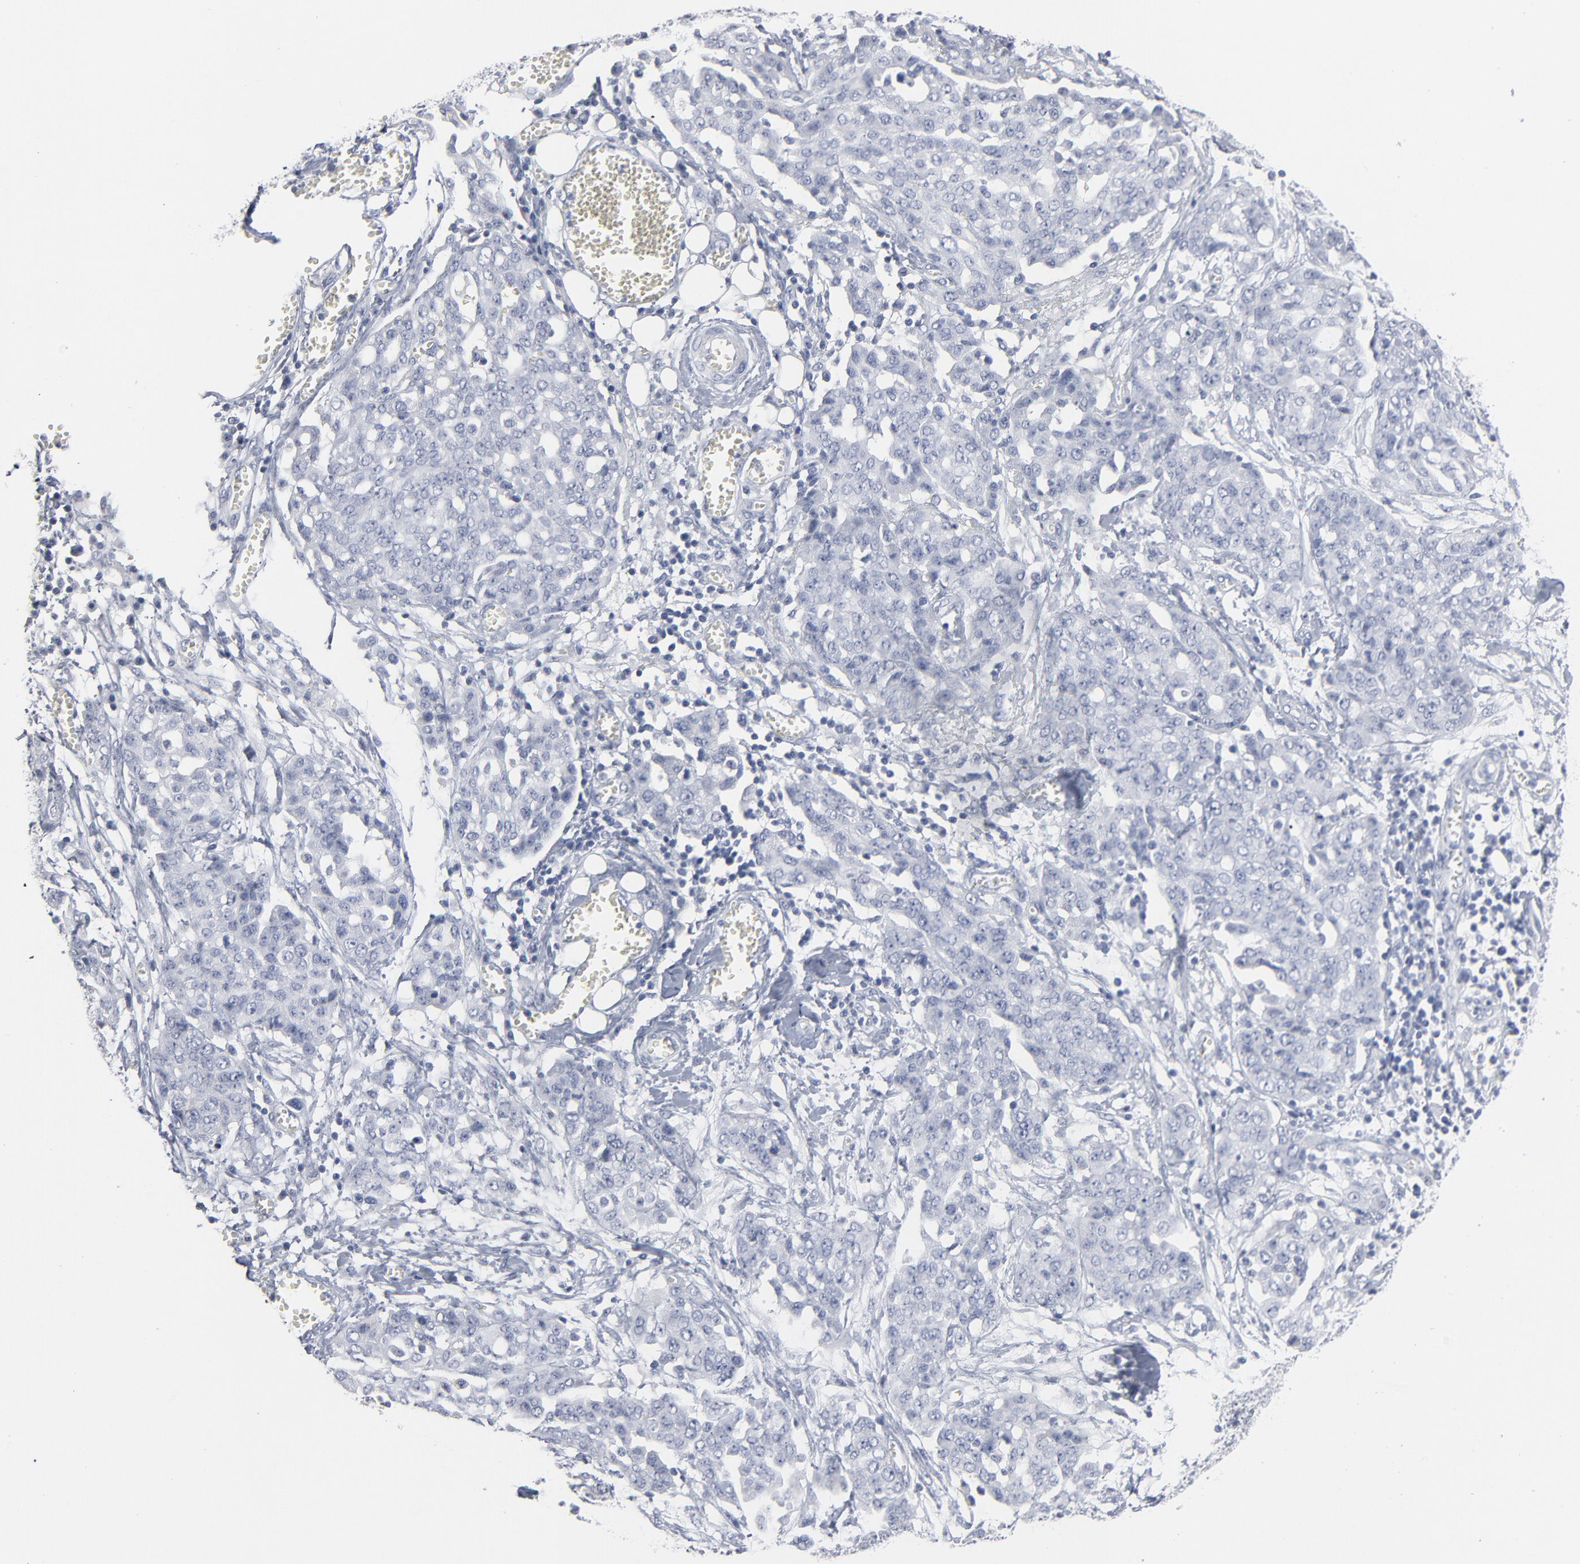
{"staining": {"intensity": "negative", "quantity": "none", "location": "none"}, "tissue": "ovarian cancer", "cell_type": "Tumor cells", "image_type": "cancer", "snomed": [{"axis": "morphology", "description": "Cystadenocarcinoma, serous, NOS"}, {"axis": "topography", "description": "Soft tissue"}, {"axis": "topography", "description": "Ovary"}], "caption": "Histopathology image shows no significant protein staining in tumor cells of serous cystadenocarcinoma (ovarian). (Brightfield microscopy of DAB (3,3'-diaminobenzidine) immunohistochemistry (IHC) at high magnification).", "gene": "PAGE1", "patient": {"sex": "female", "age": 57}}